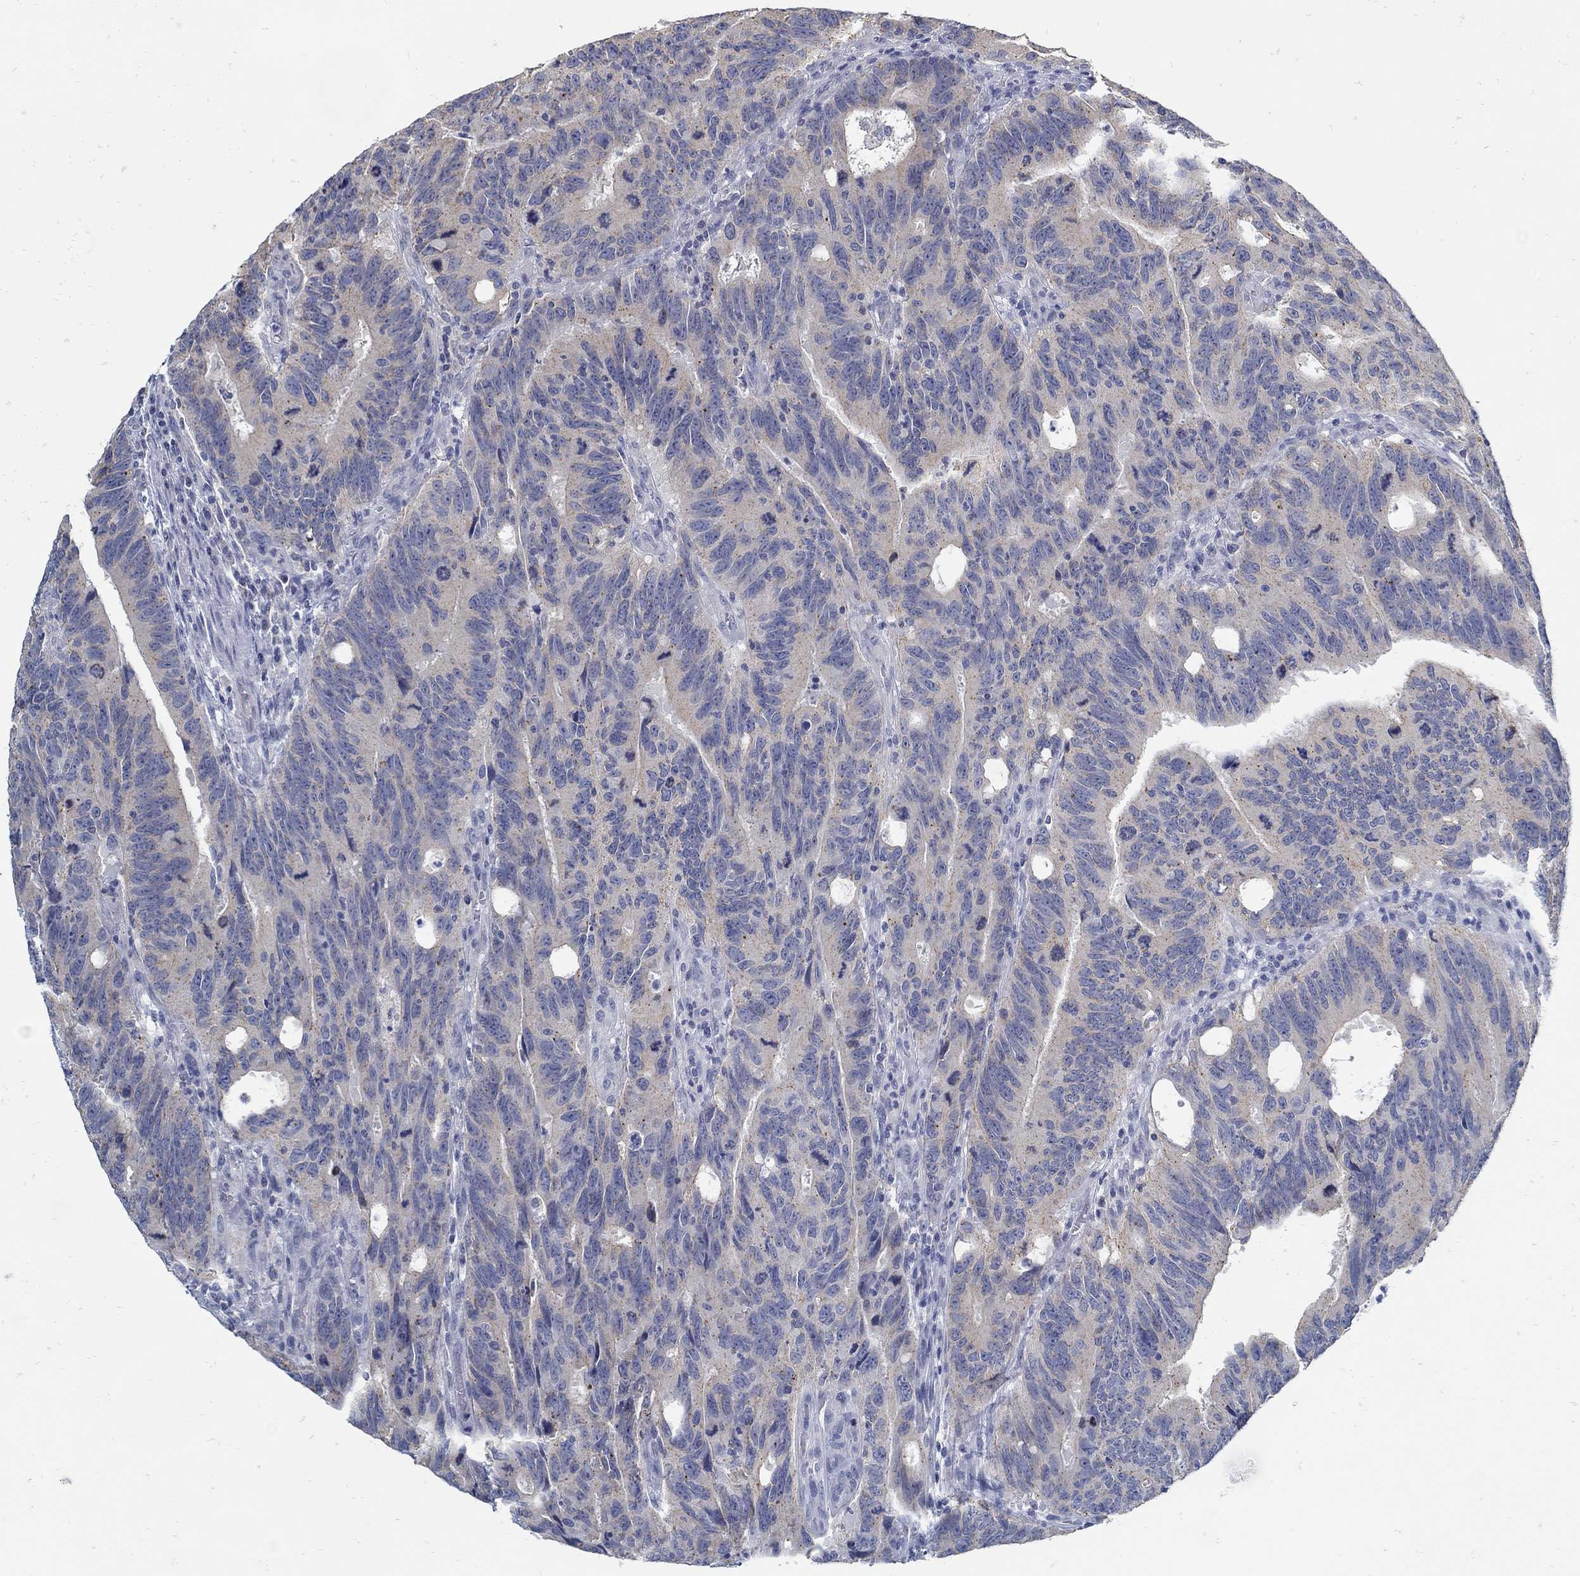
{"staining": {"intensity": "negative", "quantity": "none", "location": "none"}, "tissue": "colorectal cancer", "cell_type": "Tumor cells", "image_type": "cancer", "snomed": [{"axis": "morphology", "description": "Adenocarcinoma, NOS"}, {"axis": "topography", "description": "Colon"}], "caption": "Immunohistochemistry (IHC) histopathology image of colorectal cancer (adenocarcinoma) stained for a protein (brown), which shows no staining in tumor cells. The staining was performed using DAB (3,3'-diaminobenzidine) to visualize the protein expression in brown, while the nuclei were stained in blue with hematoxylin (Magnification: 20x).", "gene": "ZFAND4", "patient": {"sex": "female", "age": 77}}